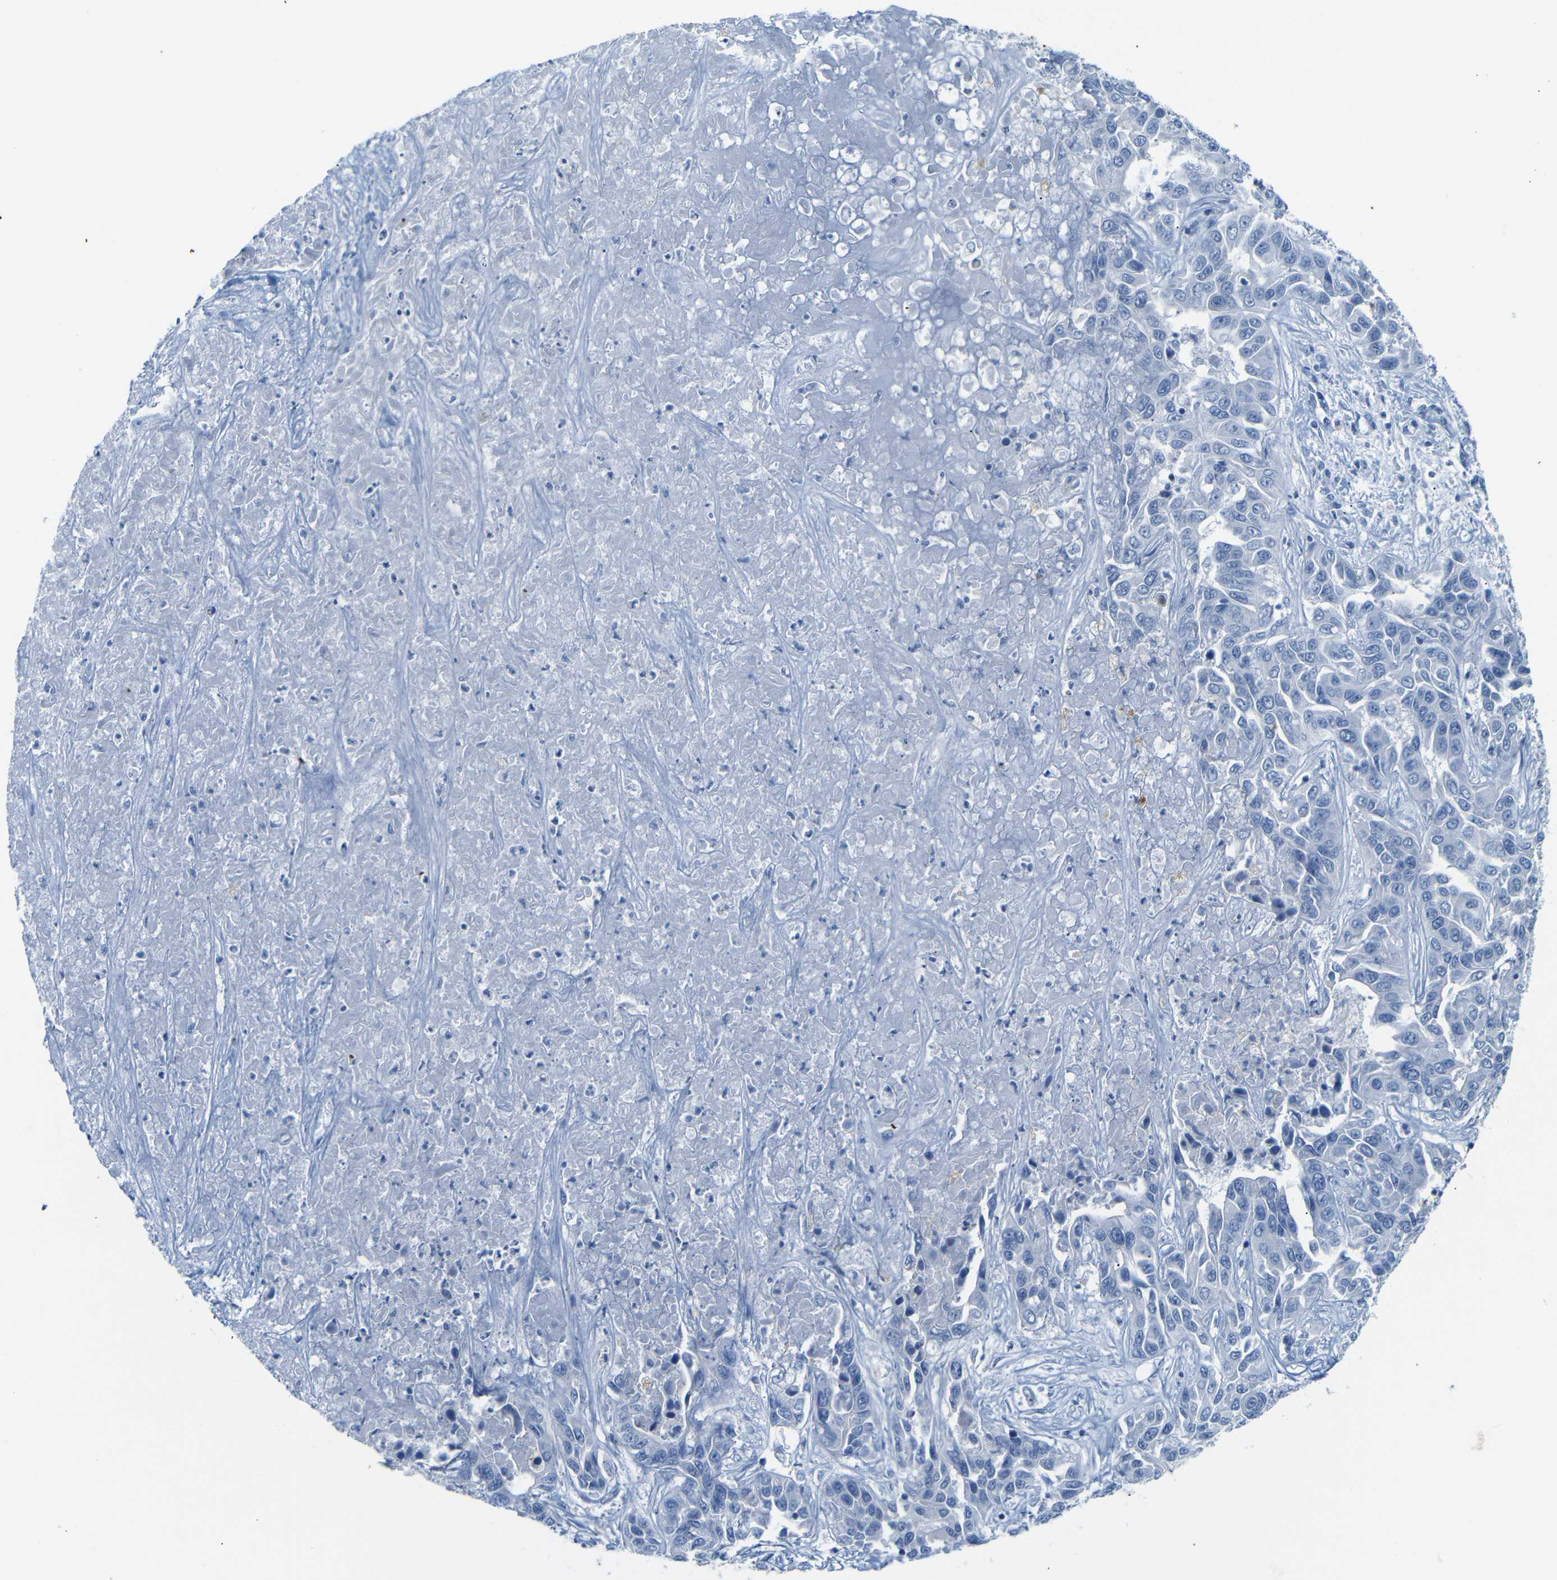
{"staining": {"intensity": "negative", "quantity": "none", "location": "none"}, "tissue": "liver cancer", "cell_type": "Tumor cells", "image_type": "cancer", "snomed": [{"axis": "morphology", "description": "Cholangiocarcinoma"}, {"axis": "topography", "description": "Liver"}], "caption": "Tumor cells are negative for brown protein staining in liver cancer (cholangiocarcinoma).", "gene": "FCRL1", "patient": {"sex": "female", "age": 52}}